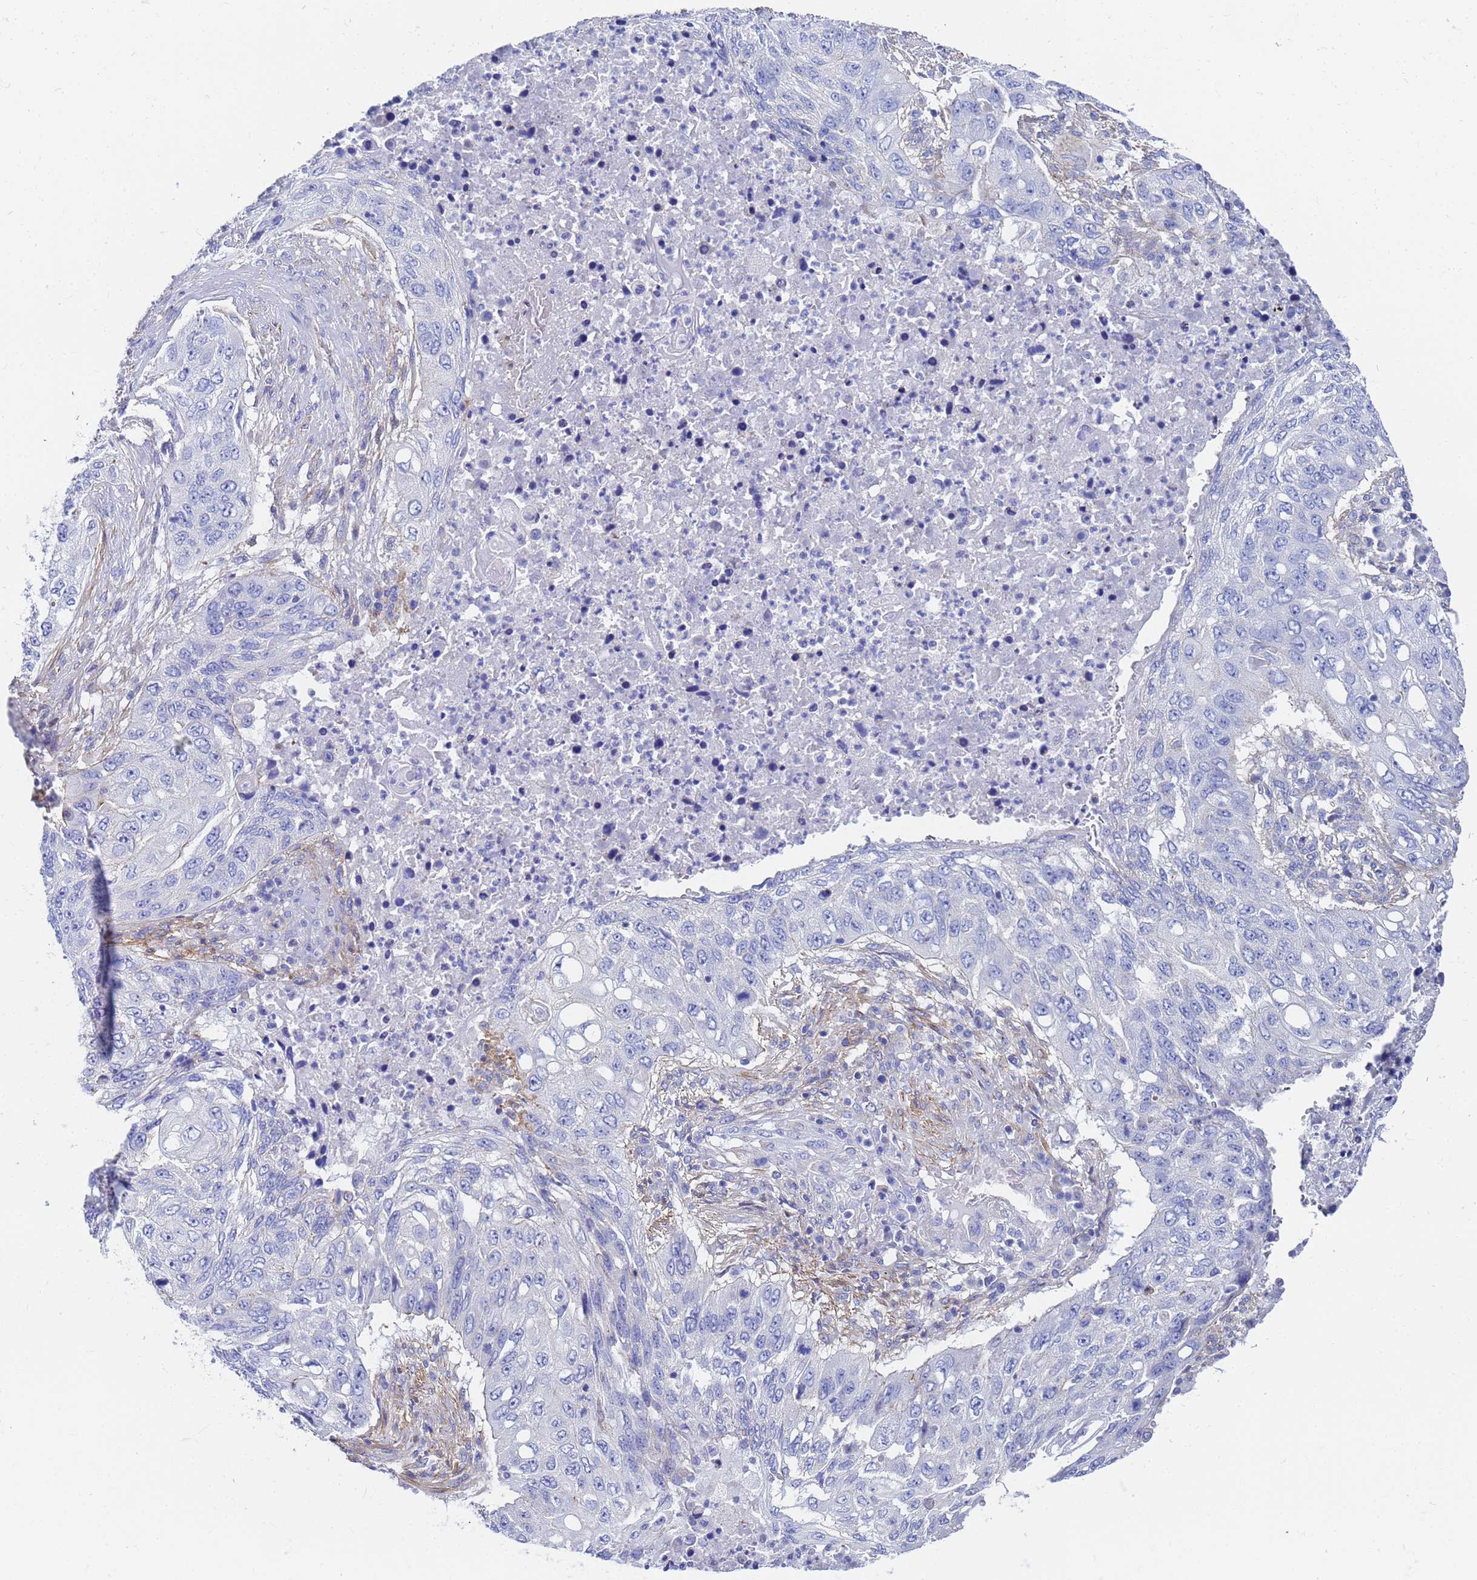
{"staining": {"intensity": "negative", "quantity": "none", "location": "none"}, "tissue": "lung cancer", "cell_type": "Tumor cells", "image_type": "cancer", "snomed": [{"axis": "morphology", "description": "Squamous cell carcinoma, NOS"}, {"axis": "topography", "description": "Lung"}], "caption": "Lung squamous cell carcinoma stained for a protein using immunohistochemistry (IHC) shows no expression tumor cells.", "gene": "RAB39B", "patient": {"sex": "female", "age": 63}}